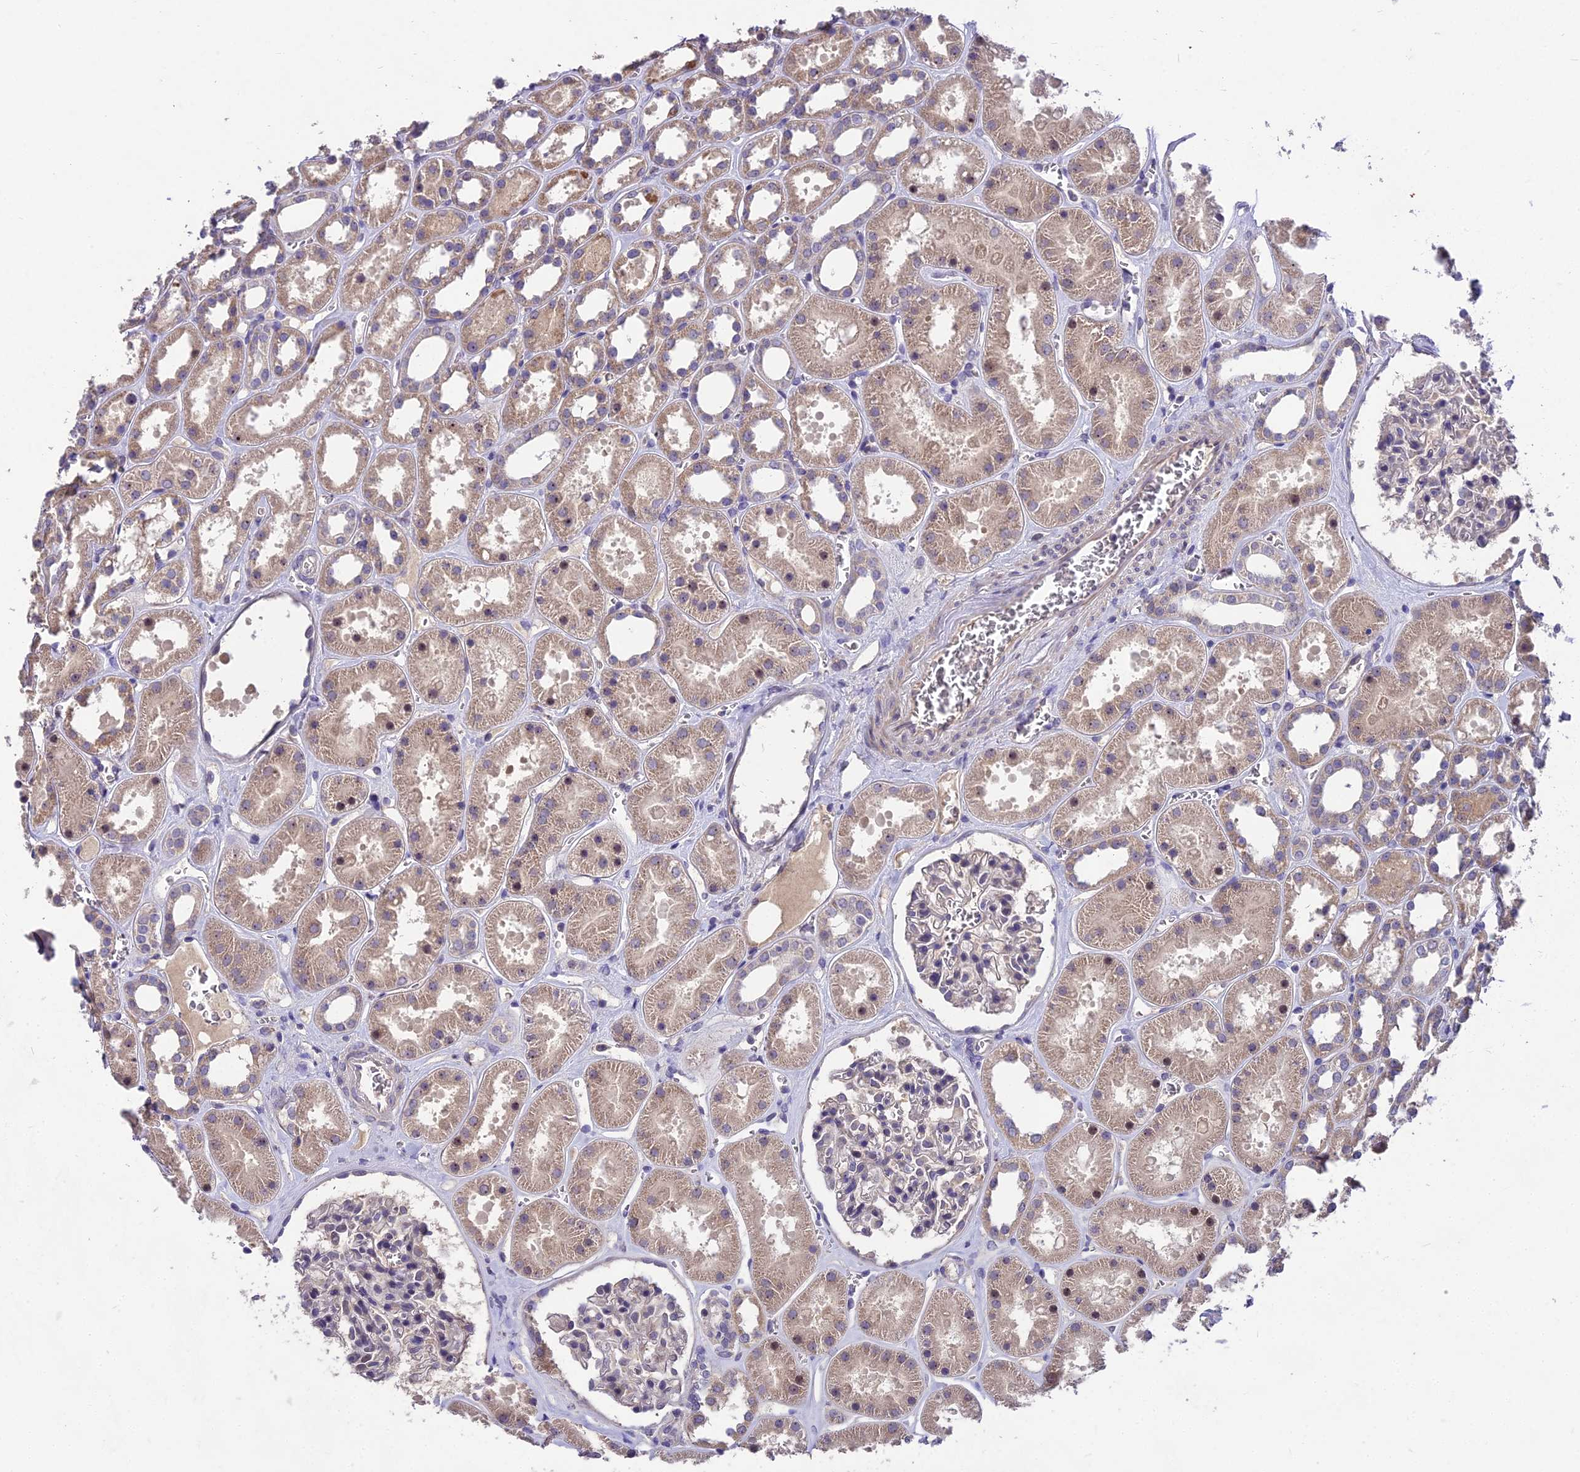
{"staining": {"intensity": "negative", "quantity": "none", "location": "none"}, "tissue": "kidney", "cell_type": "Cells in glomeruli", "image_type": "normal", "snomed": [{"axis": "morphology", "description": "Normal tissue, NOS"}, {"axis": "topography", "description": "Kidney"}], "caption": "Protein analysis of benign kidney displays no significant expression in cells in glomeruli. (Brightfield microscopy of DAB immunohistochemistry at high magnification).", "gene": "ZNF333", "patient": {"sex": "female", "age": 41}}